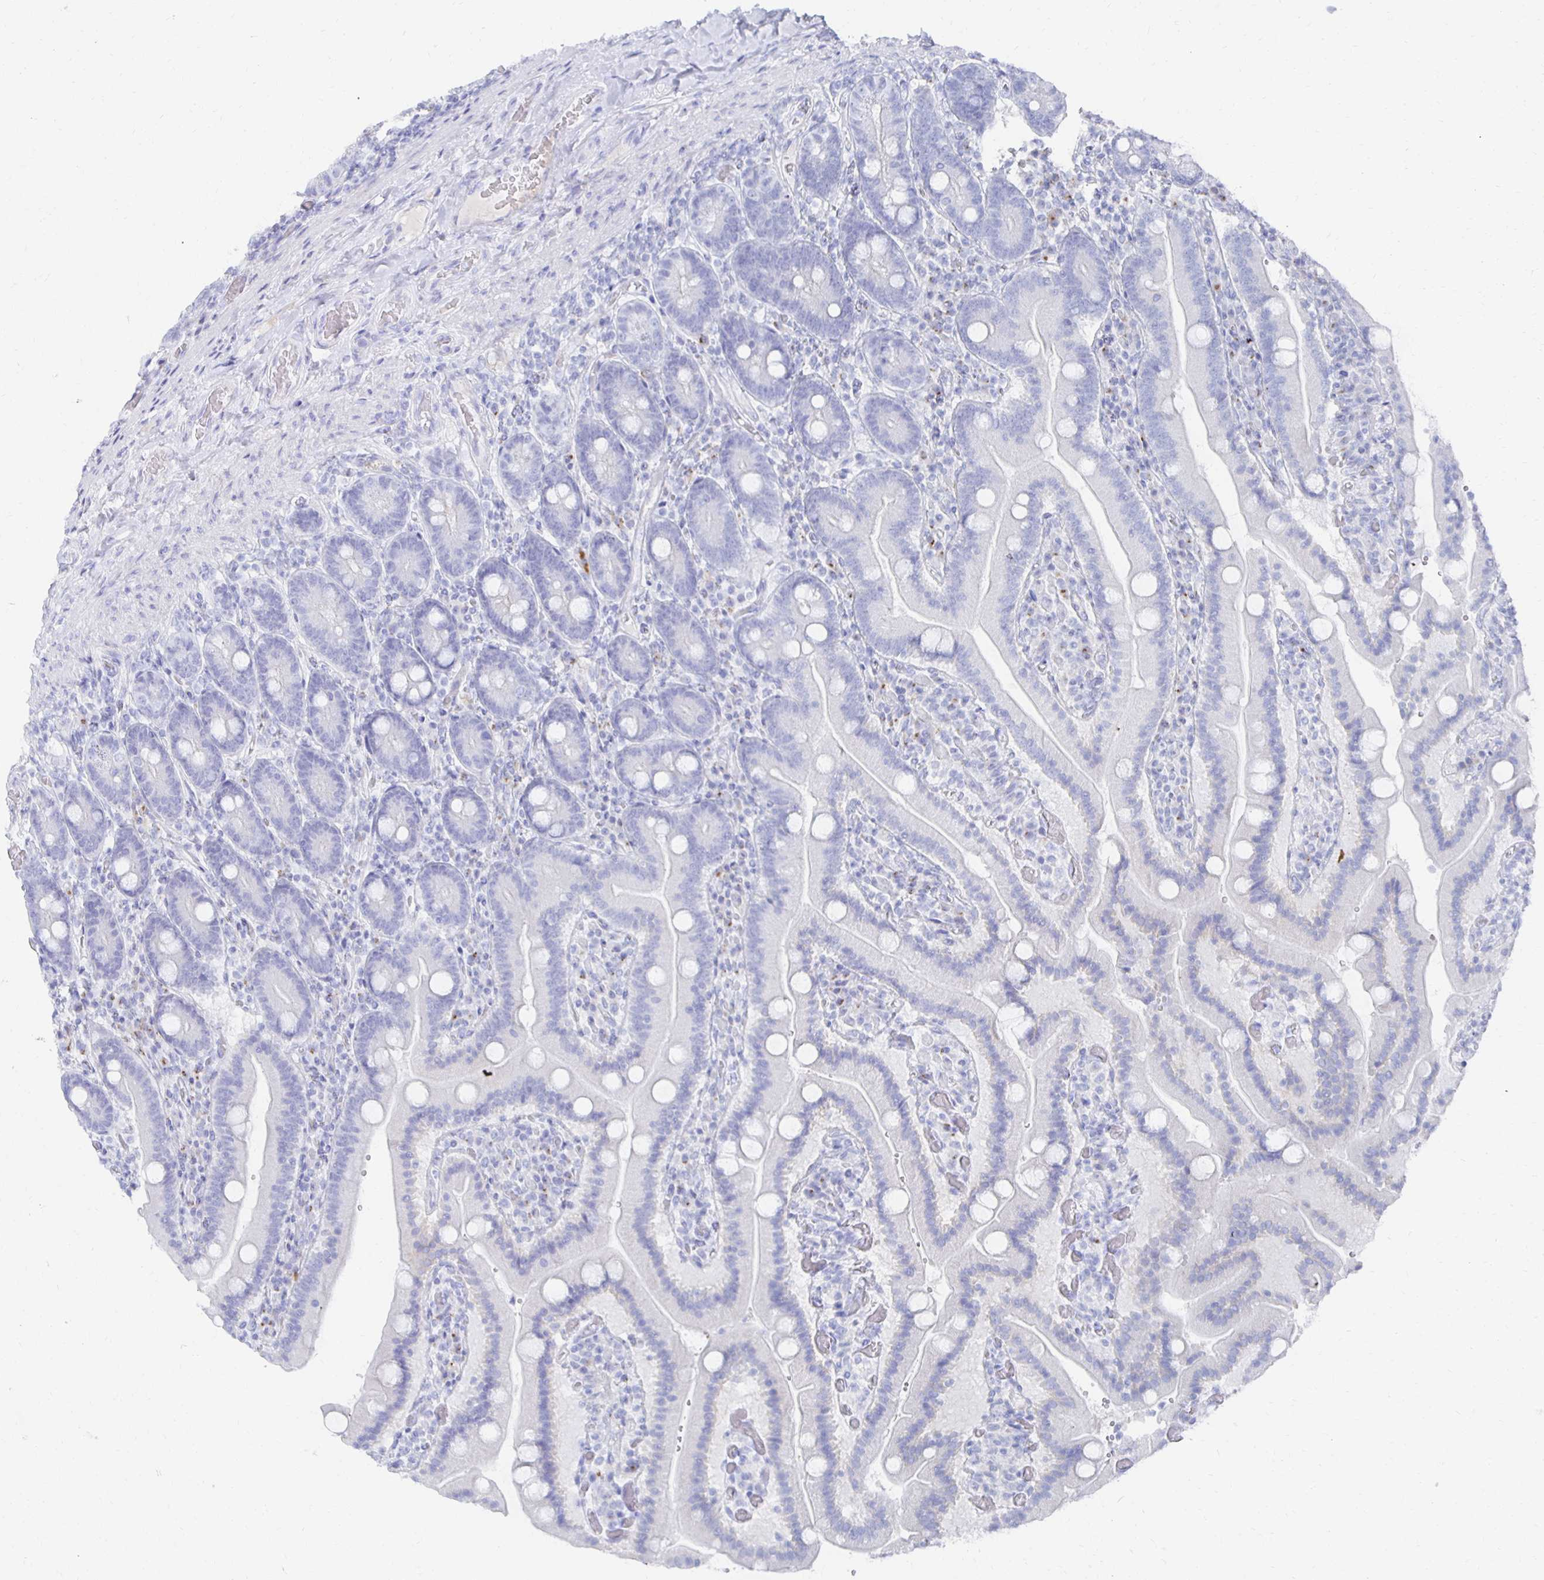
{"staining": {"intensity": "negative", "quantity": "none", "location": "none"}, "tissue": "duodenum", "cell_type": "Glandular cells", "image_type": "normal", "snomed": [{"axis": "morphology", "description": "Normal tissue, NOS"}, {"axis": "topography", "description": "Duodenum"}], "caption": "A high-resolution photomicrograph shows IHC staining of benign duodenum, which demonstrates no significant expression in glandular cells.", "gene": "PRDM7", "patient": {"sex": "female", "age": 62}}